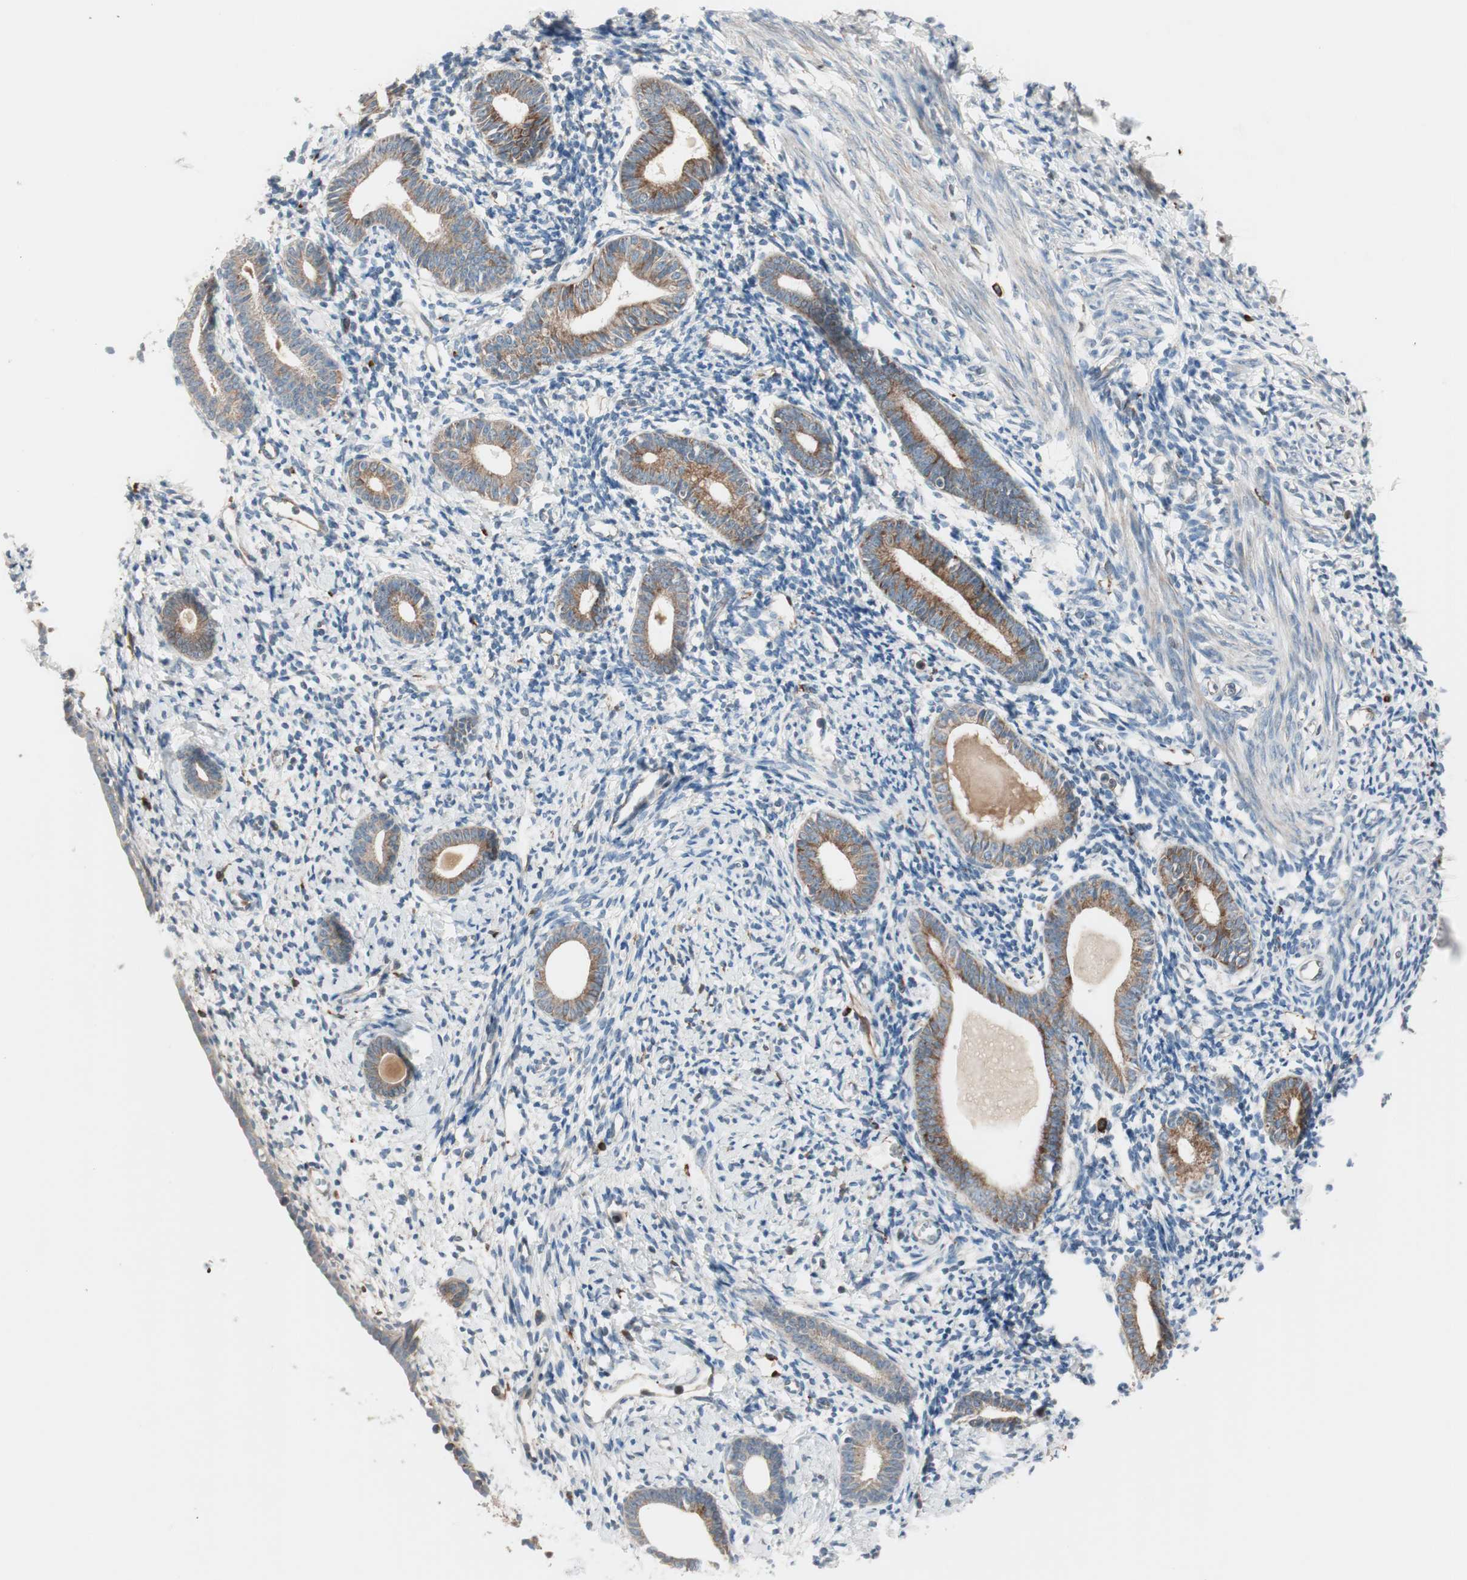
{"staining": {"intensity": "moderate", "quantity": "25%-75%", "location": "cytoplasmic/membranous"}, "tissue": "endometrium", "cell_type": "Cells in endometrial stroma", "image_type": "normal", "snomed": [{"axis": "morphology", "description": "Normal tissue, NOS"}, {"axis": "topography", "description": "Endometrium"}], "caption": "Protein staining of normal endometrium demonstrates moderate cytoplasmic/membranous positivity in approximately 25%-75% of cells in endometrial stroma. The protein is shown in brown color, while the nuclei are stained blue.", "gene": "STAB1", "patient": {"sex": "female", "age": 71}}